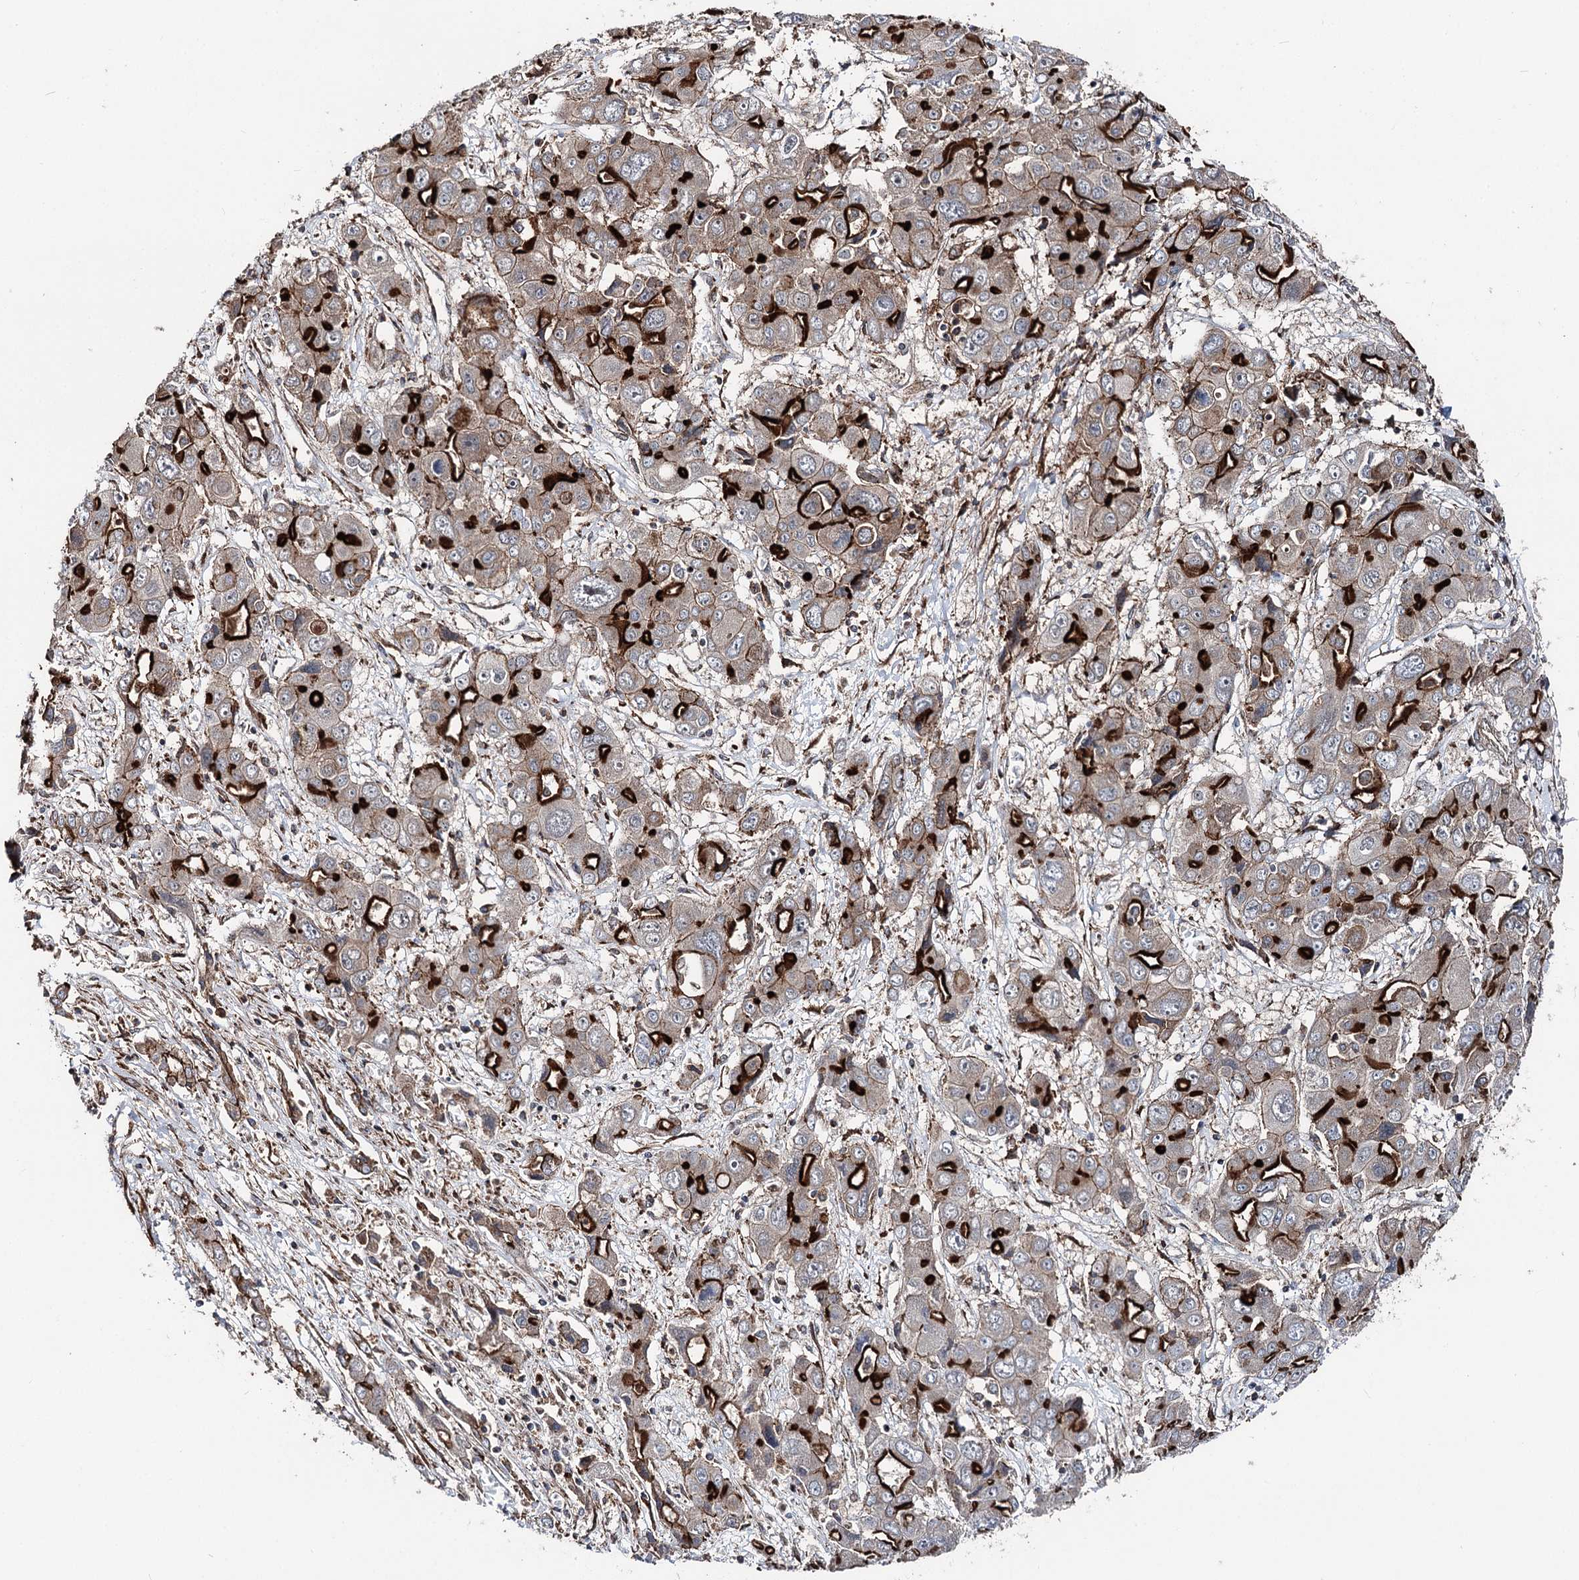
{"staining": {"intensity": "strong", "quantity": "25%-75%", "location": "cytoplasmic/membranous"}, "tissue": "liver cancer", "cell_type": "Tumor cells", "image_type": "cancer", "snomed": [{"axis": "morphology", "description": "Cholangiocarcinoma"}, {"axis": "topography", "description": "Liver"}], "caption": "Liver cancer (cholangiocarcinoma) stained with DAB immunohistochemistry (IHC) shows high levels of strong cytoplasmic/membranous expression in approximately 25%-75% of tumor cells. (IHC, brightfield microscopy, high magnification).", "gene": "ITFG2", "patient": {"sex": "male", "age": 67}}